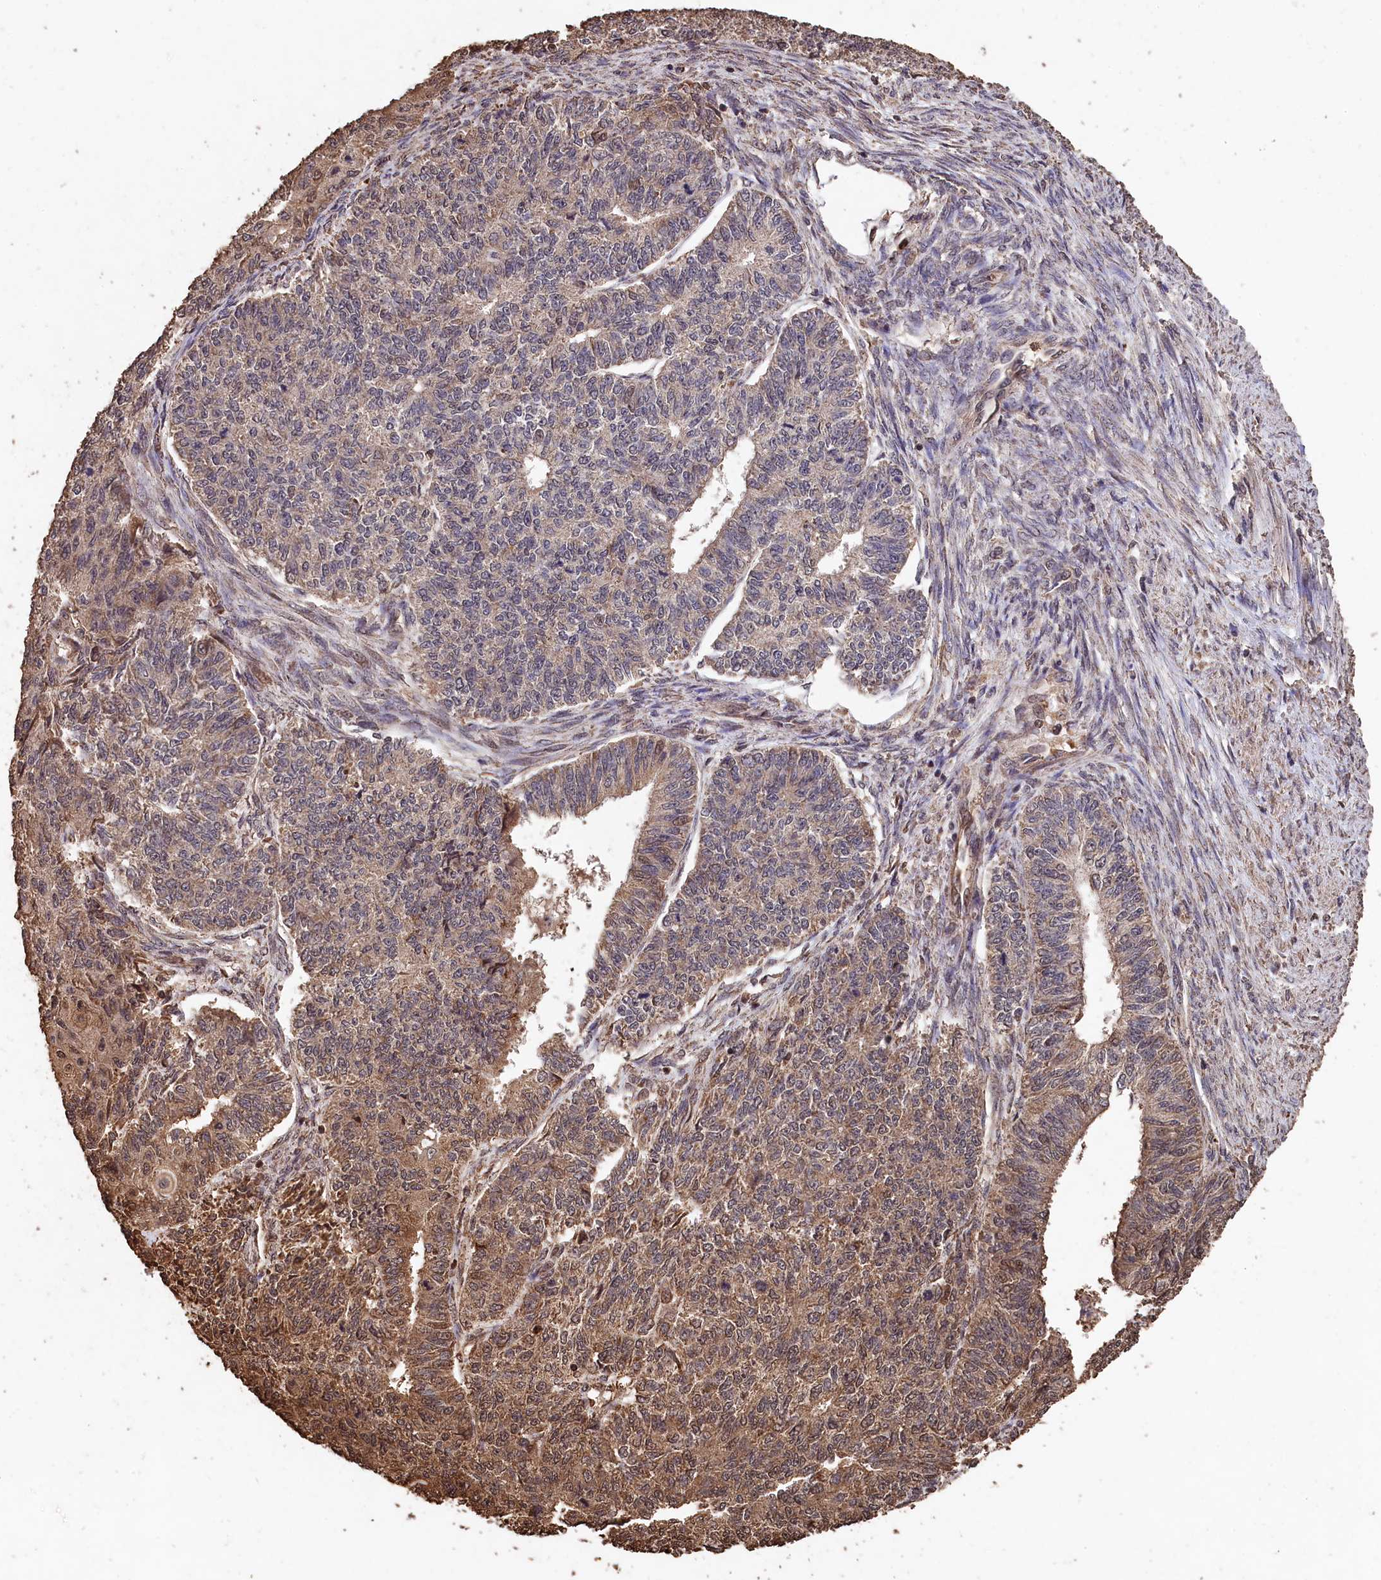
{"staining": {"intensity": "moderate", "quantity": "25%-75%", "location": "cytoplasmic/membranous,nuclear"}, "tissue": "endometrial cancer", "cell_type": "Tumor cells", "image_type": "cancer", "snomed": [{"axis": "morphology", "description": "Adenocarcinoma, NOS"}, {"axis": "topography", "description": "Endometrium"}], "caption": "IHC staining of adenocarcinoma (endometrial), which reveals medium levels of moderate cytoplasmic/membranous and nuclear staining in about 25%-75% of tumor cells indicating moderate cytoplasmic/membranous and nuclear protein staining. The staining was performed using DAB (brown) for protein detection and nuclei were counterstained in hematoxylin (blue).", "gene": "CEP57L1", "patient": {"sex": "female", "age": 32}}